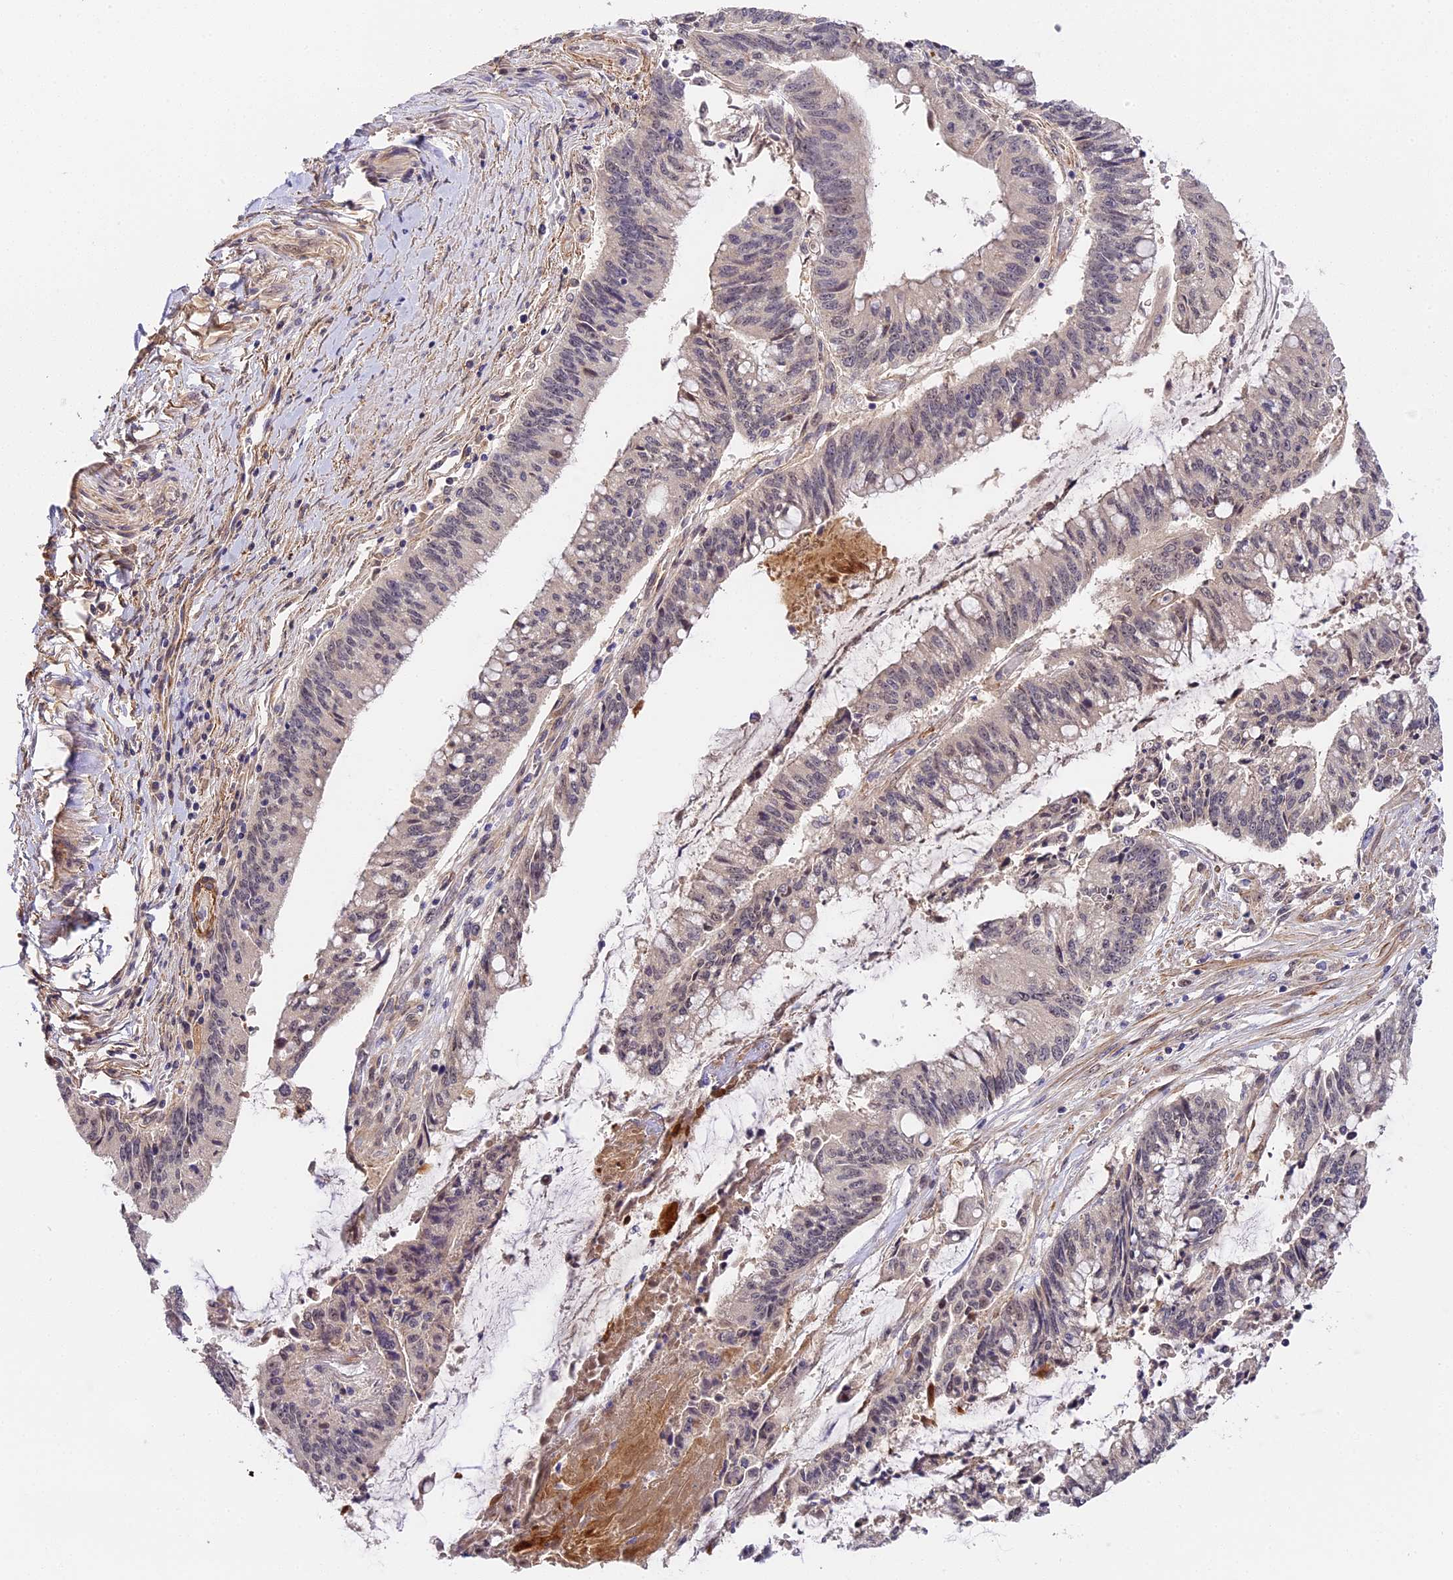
{"staining": {"intensity": "negative", "quantity": "none", "location": "none"}, "tissue": "pancreatic cancer", "cell_type": "Tumor cells", "image_type": "cancer", "snomed": [{"axis": "morphology", "description": "Adenocarcinoma, NOS"}, {"axis": "topography", "description": "Pancreas"}], "caption": "This is an IHC image of human pancreatic cancer. There is no staining in tumor cells.", "gene": "IMPACT", "patient": {"sex": "female", "age": 50}}